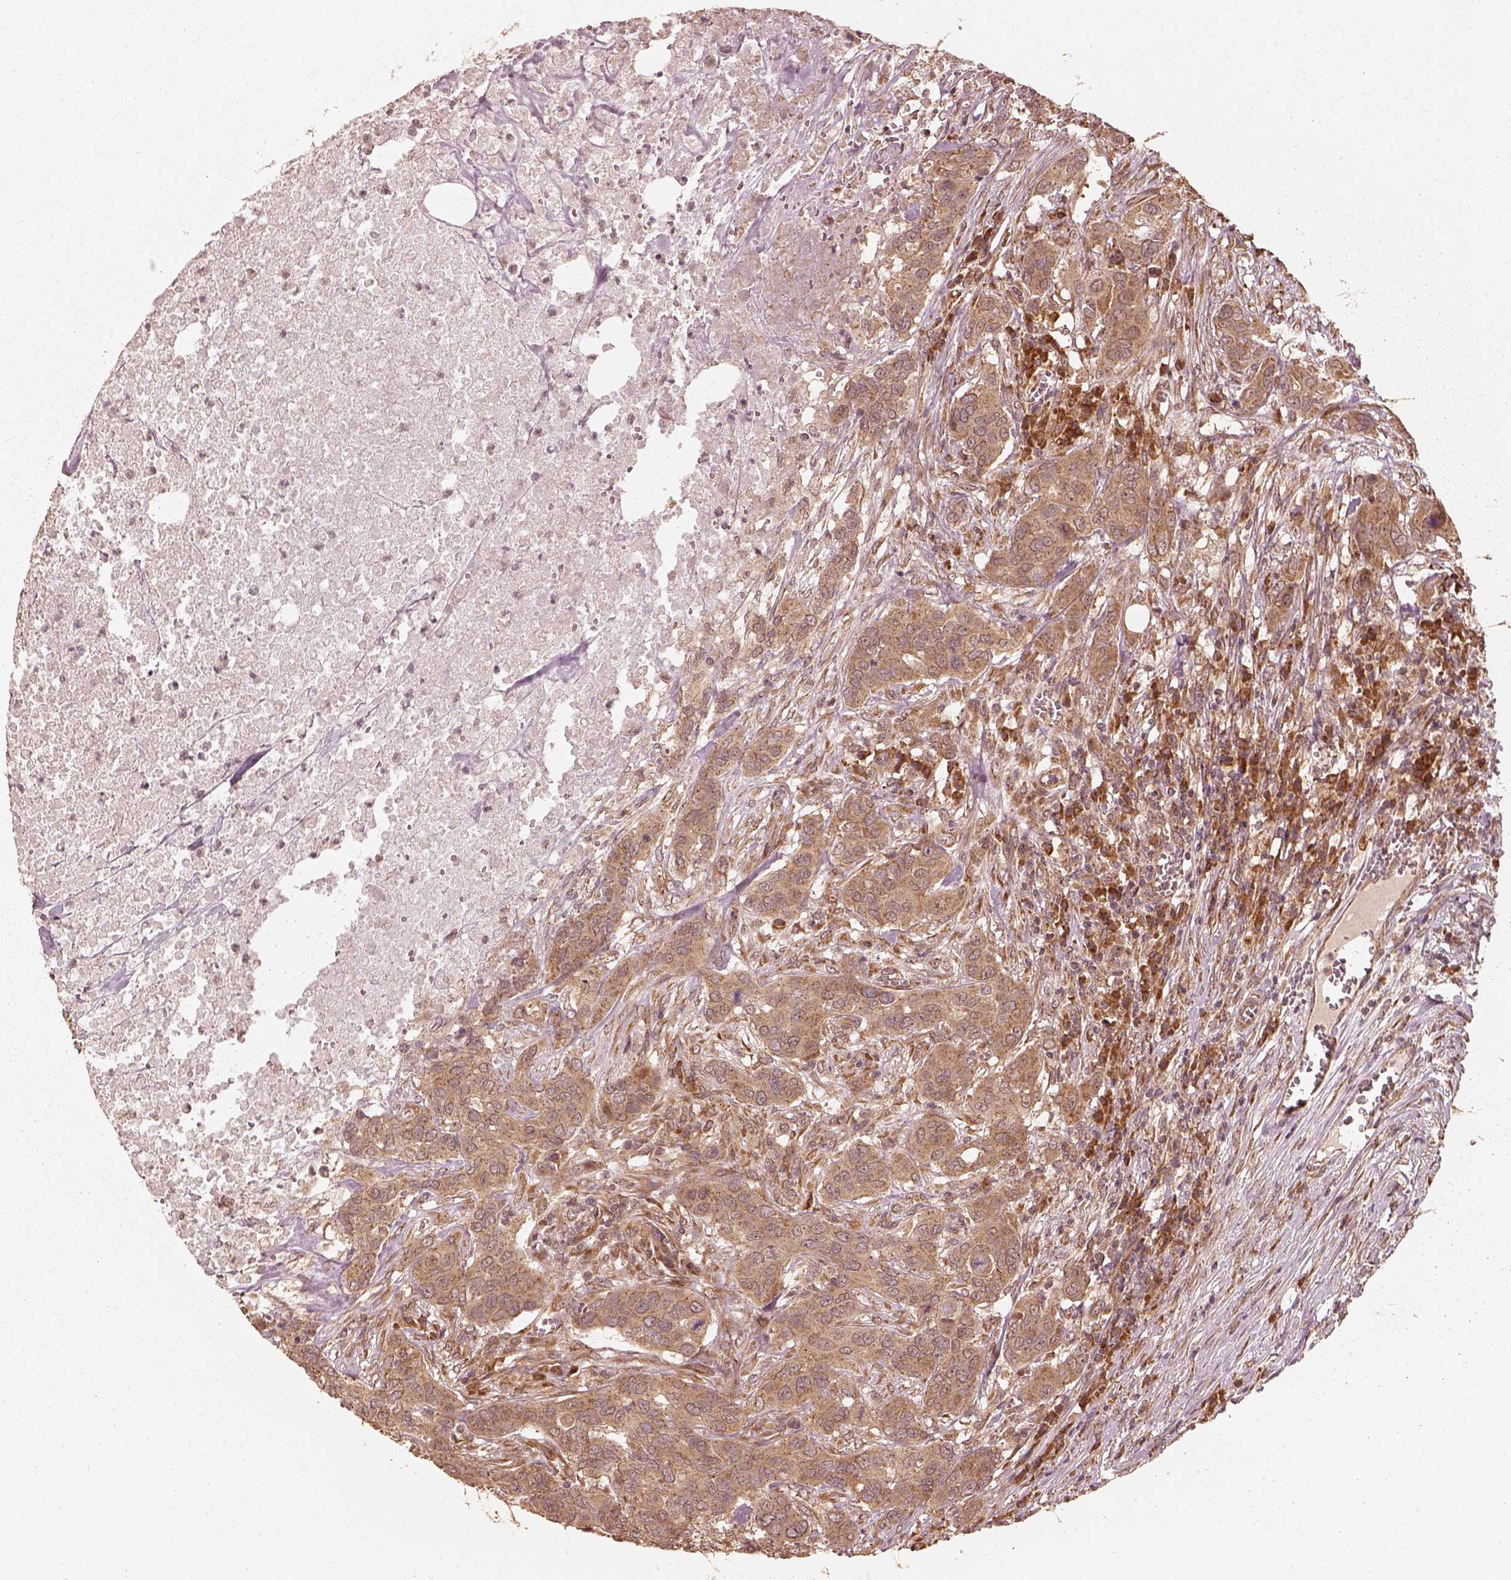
{"staining": {"intensity": "moderate", "quantity": ">75%", "location": "cytoplasmic/membranous"}, "tissue": "urothelial cancer", "cell_type": "Tumor cells", "image_type": "cancer", "snomed": [{"axis": "morphology", "description": "Urothelial carcinoma, NOS"}, {"axis": "morphology", "description": "Urothelial carcinoma, High grade"}, {"axis": "topography", "description": "Urinary bladder"}], "caption": "This is a histology image of immunohistochemistry (IHC) staining of transitional cell carcinoma, which shows moderate staining in the cytoplasmic/membranous of tumor cells.", "gene": "DNAJC25", "patient": {"sex": "male", "age": 63}}